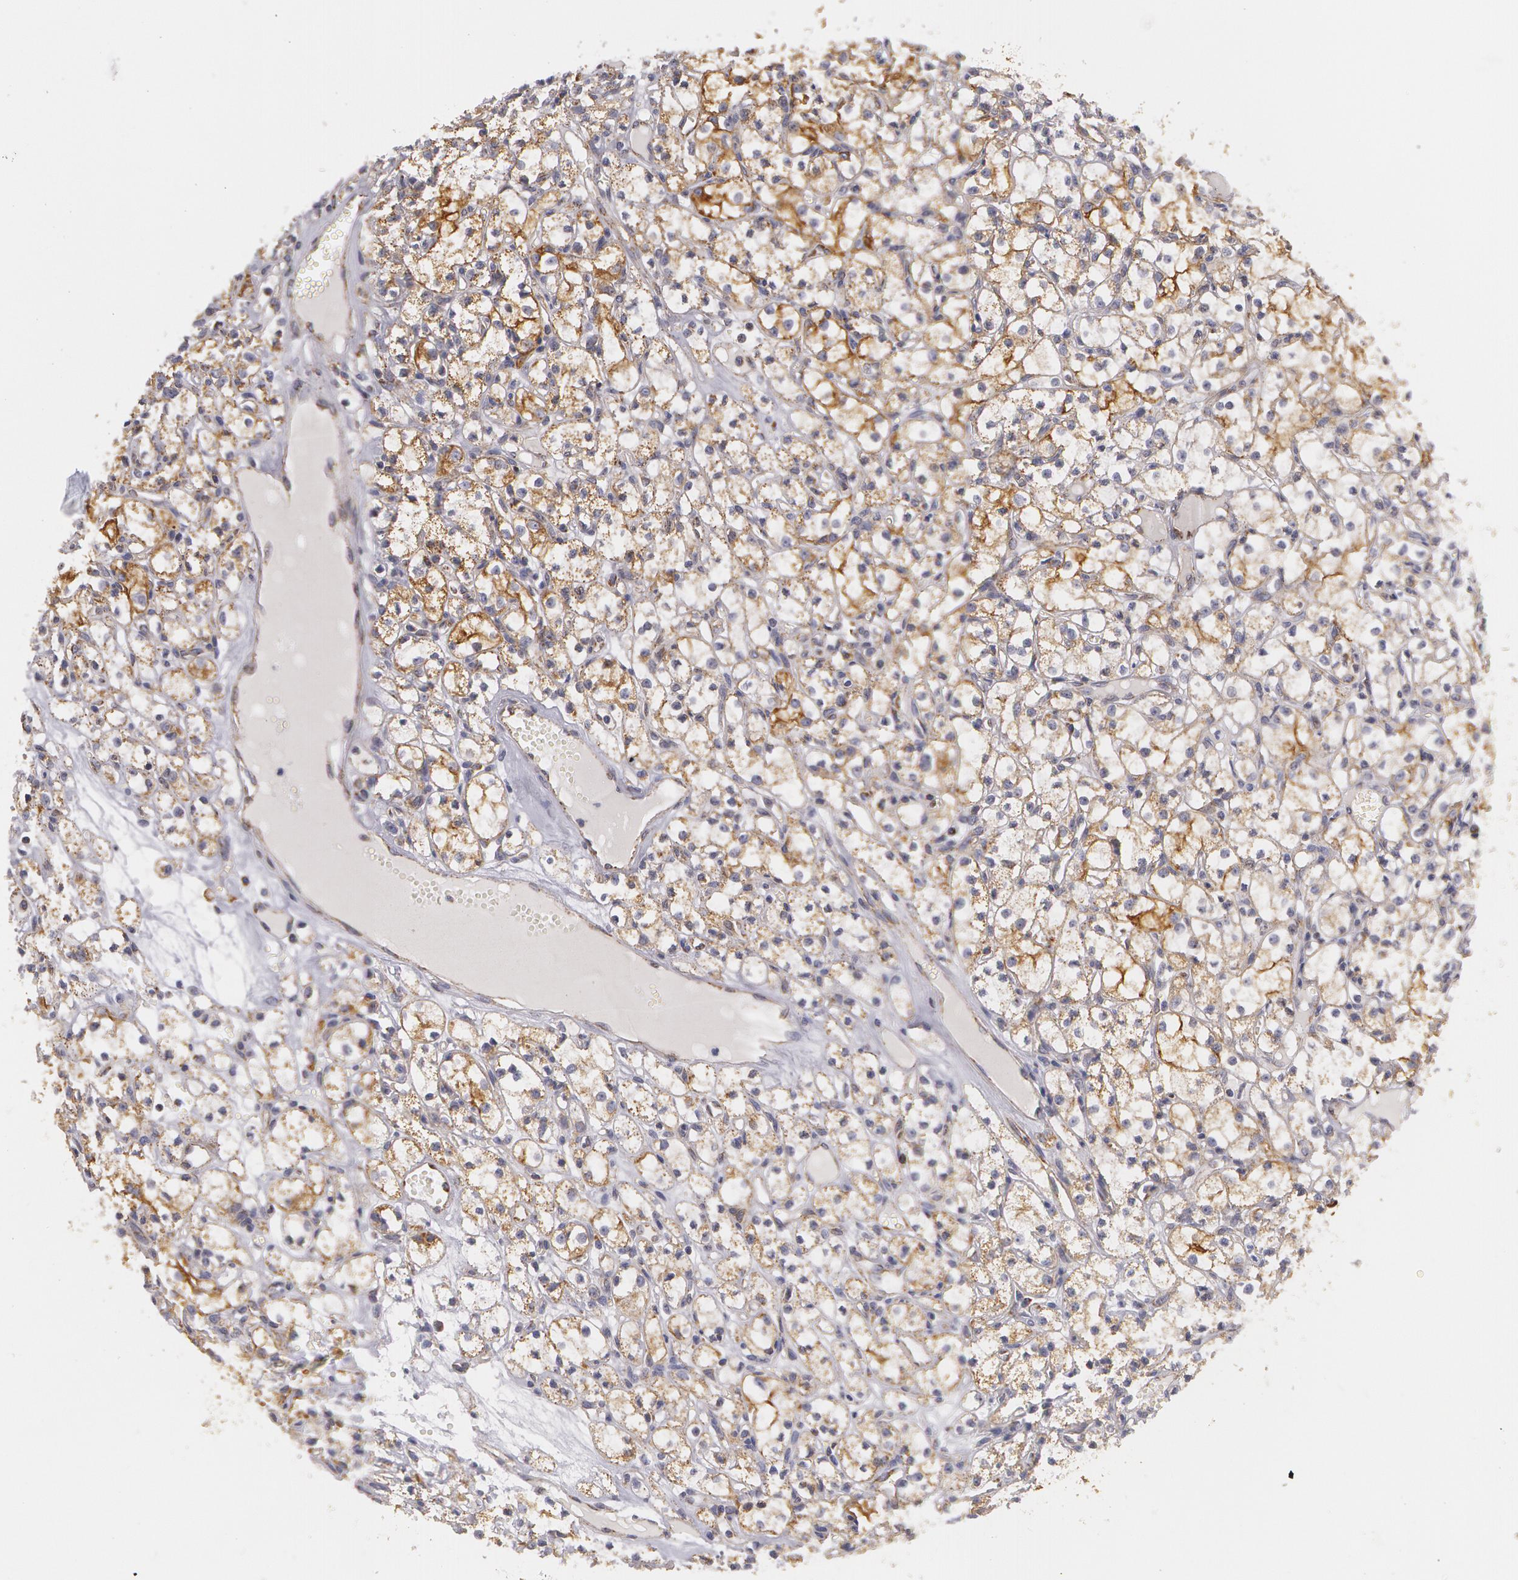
{"staining": {"intensity": "weak", "quantity": "25%-75%", "location": "cytoplasmic/membranous"}, "tissue": "renal cancer", "cell_type": "Tumor cells", "image_type": "cancer", "snomed": [{"axis": "morphology", "description": "Adenocarcinoma, NOS"}, {"axis": "topography", "description": "Kidney"}], "caption": "Weak cytoplasmic/membranous protein expression is identified in approximately 25%-75% of tumor cells in renal adenocarcinoma.", "gene": "KRT18", "patient": {"sex": "male", "age": 61}}